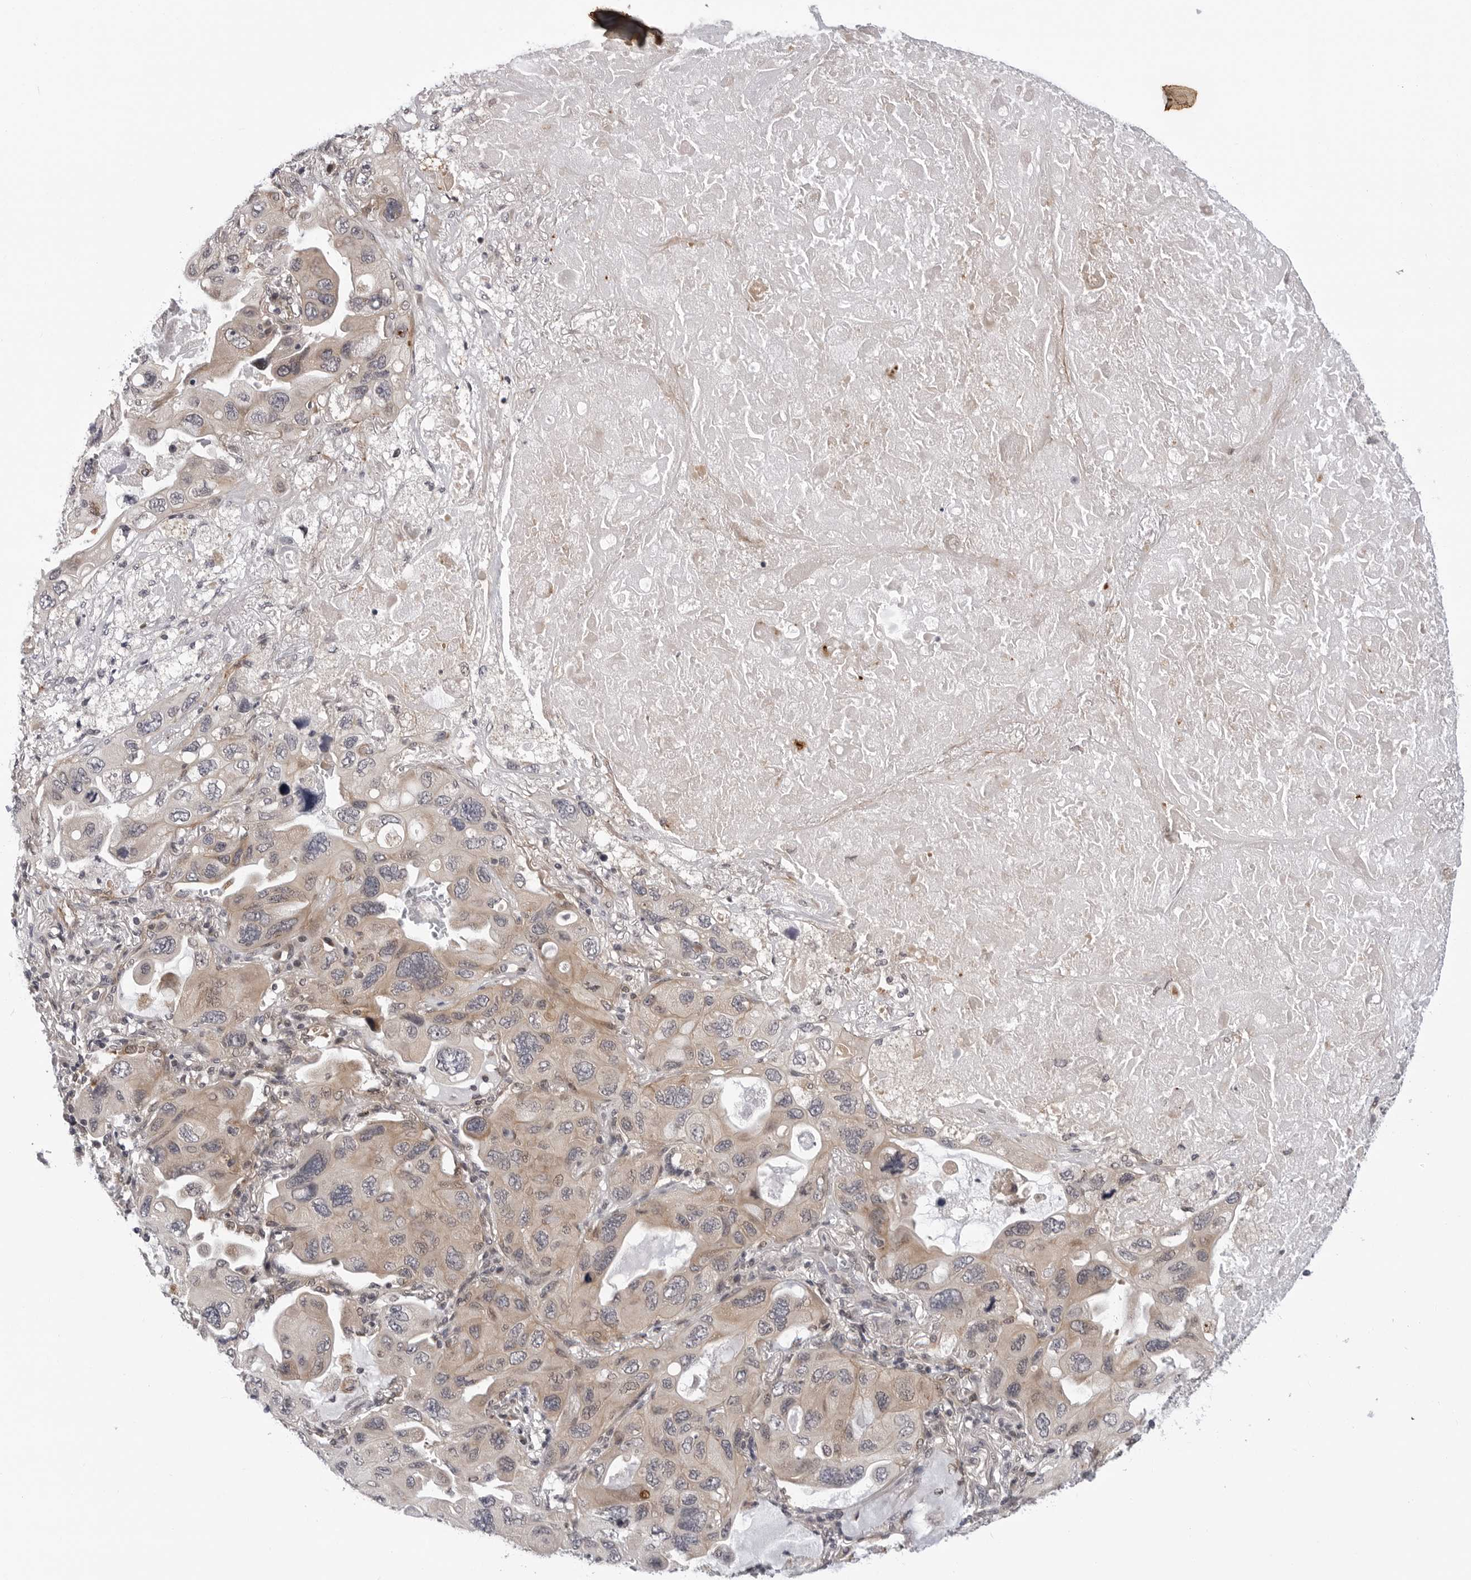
{"staining": {"intensity": "weak", "quantity": ">75%", "location": "cytoplasmic/membranous"}, "tissue": "lung cancer", "cell_type": "Tumor cells", "image_type": "cancer", "snomed": [{"axis": "morphology", "description": "Squamous cell carcinoma, NOS"}, {"axis": "topography", "description": "Lung"}], "caption": "Brown immunohistochemical staining in human lung squamous cell carcinoma demonstrates weak cytoplasmic/membranous staining in approximately >75% of tumor cells.", "gene": "KIAA1614", "patient": {"sex": "female", "age": 73}}